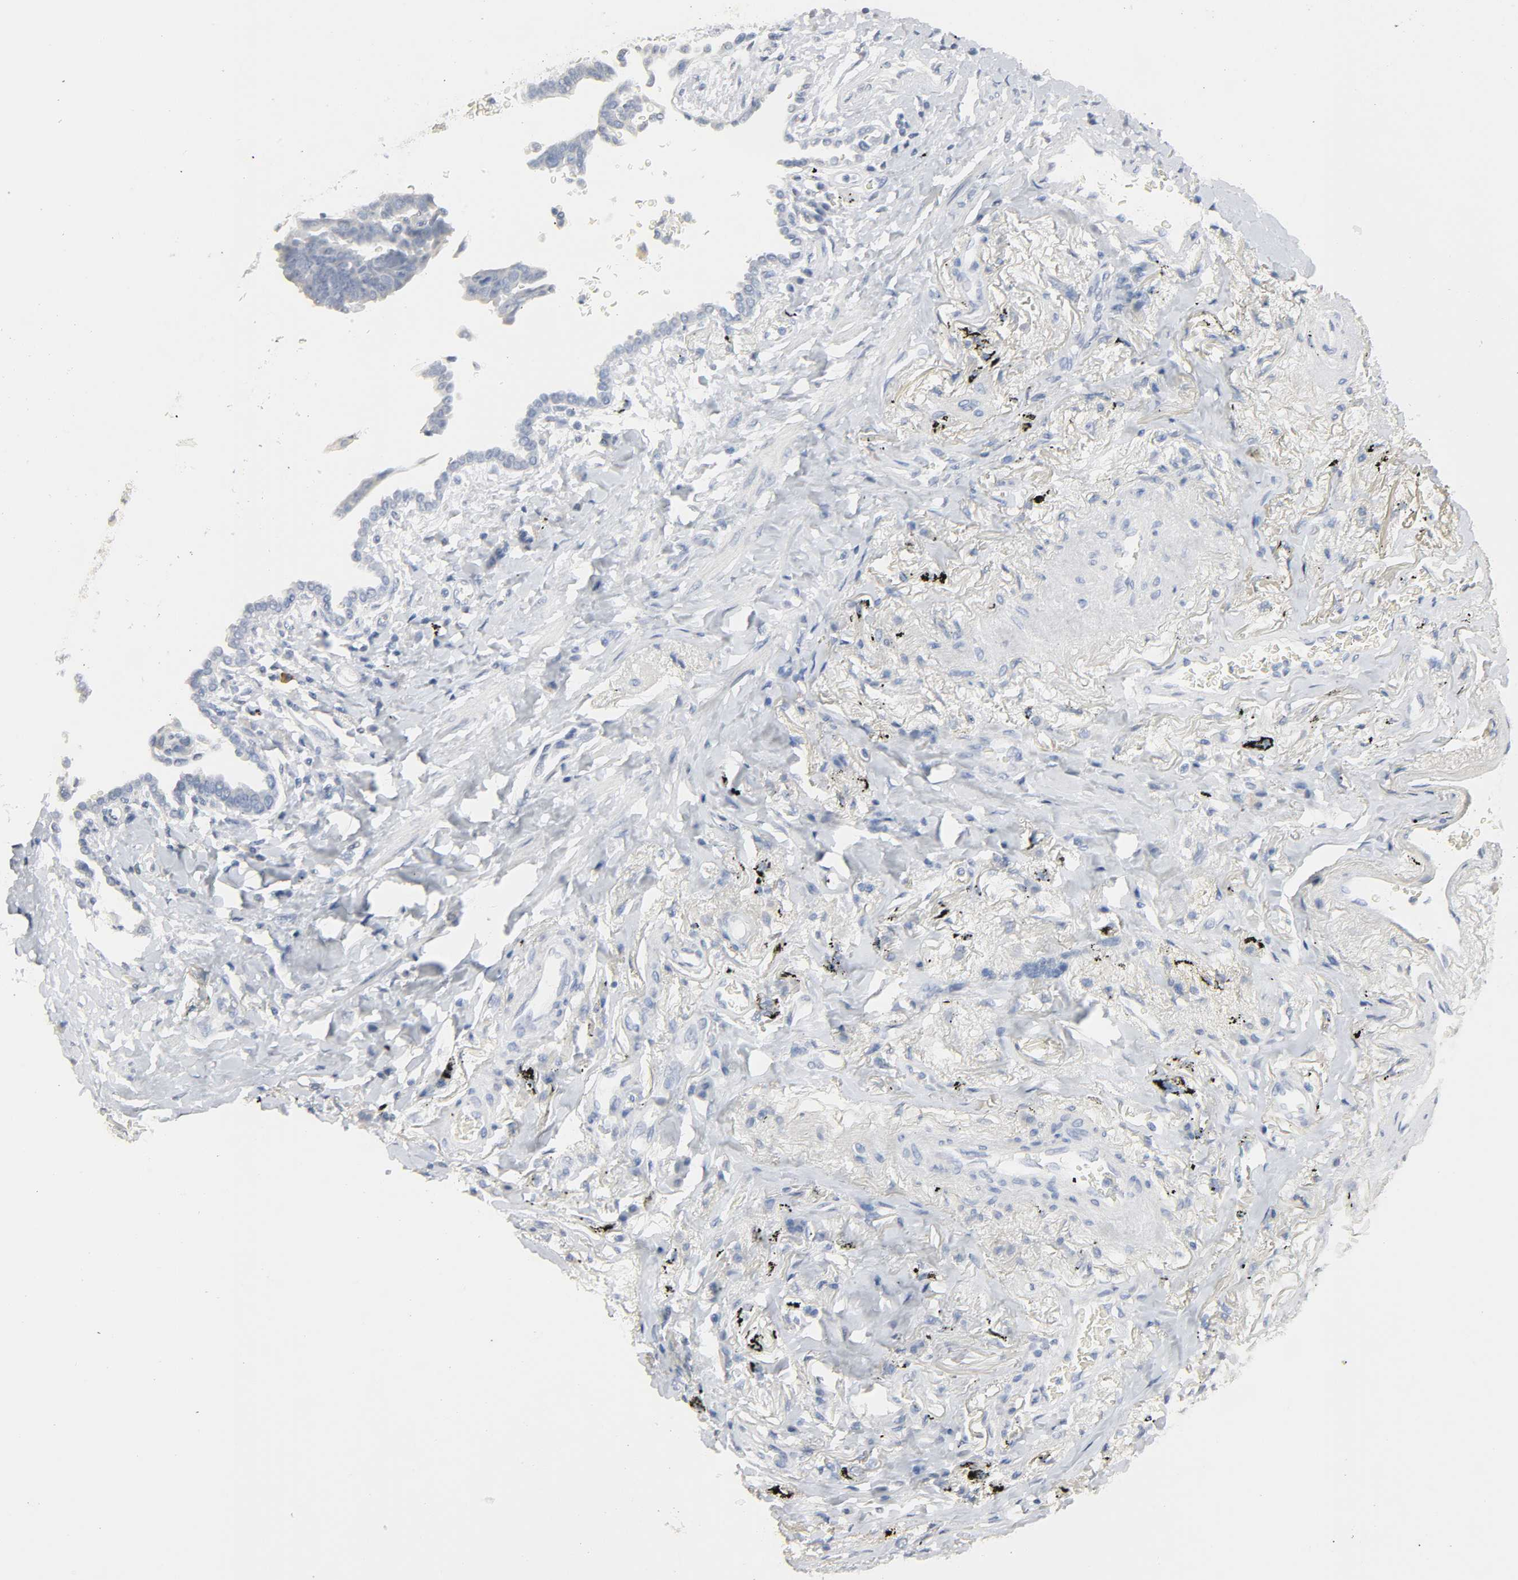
{"staining": {"intensity": "negative", "quantity": "none", "location": "none"}, "tissue": "lung cancer", "cell_type": "Tumor cells", "image_type": "cancer", "snomed": [{"axis": "morphology", "description": "Adenocarcinoma, NOS"}, {"axis": "topography", "description": "Lung"}], "caption": "Tumor cells are negative for protein expression in human adenocarcinoma (lung). (IHC, brightfield microscopy, high magnification).", "gene": "CLEC4E", "patient": {"sex": "female", "age": 64}}